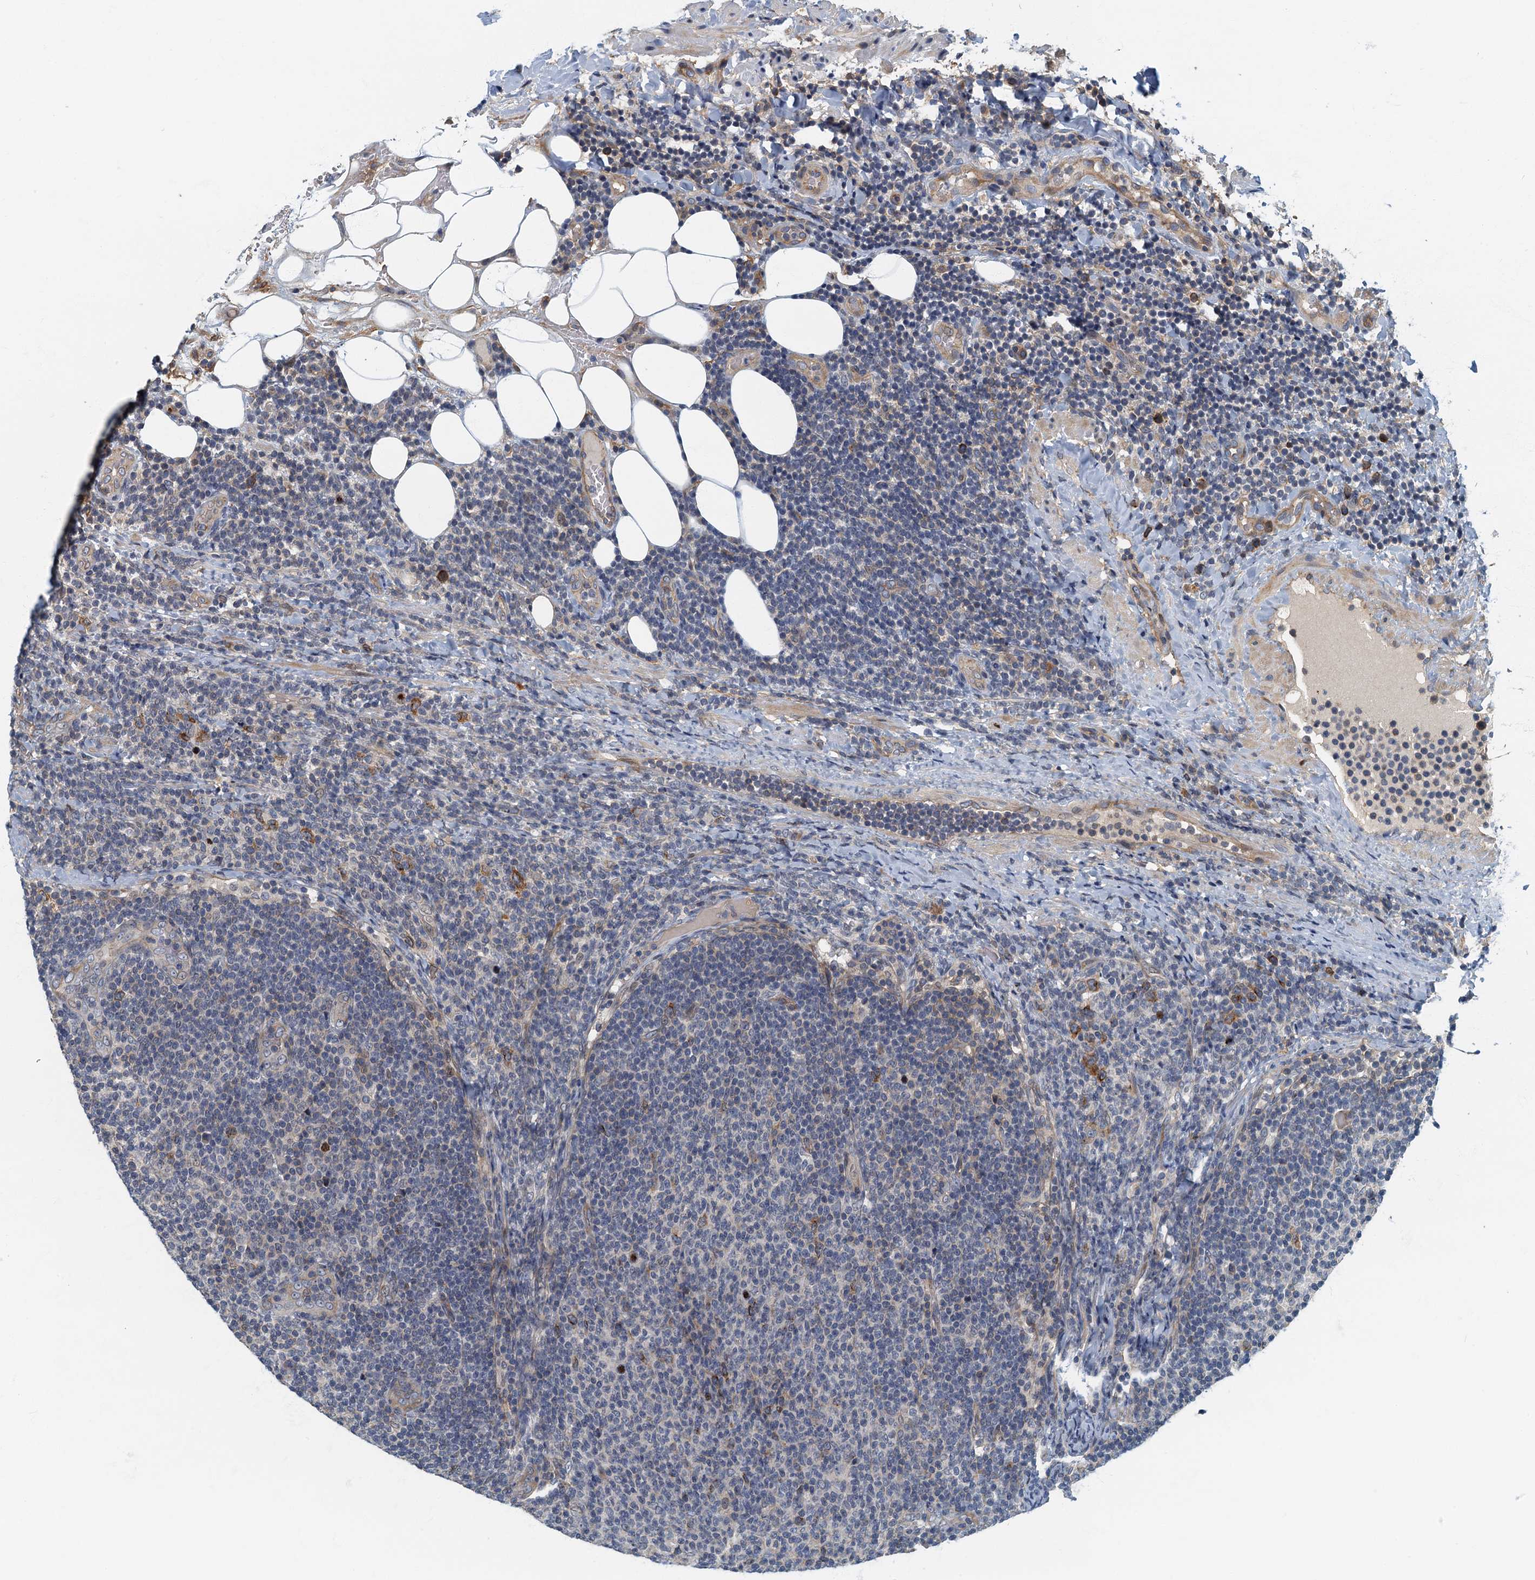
{"staining": {"intensity": "negative", "quantity": "none", "location": "none"}, "tissue": "lymphoma", "cell_type": "Tumor cells", "image_type": "cancer", "snomed": [{"axis": "morphology", "description": "Malignant lymphoma, non-Hodgkin's type, Low grade"}, {"axis": "topography", "description": "Lymph node"}], "caption": "Tumor cells show no significant positivity in lymphoma.", "gene": "CKAP2L", "patient": {"sex": "male", "age": 66}}